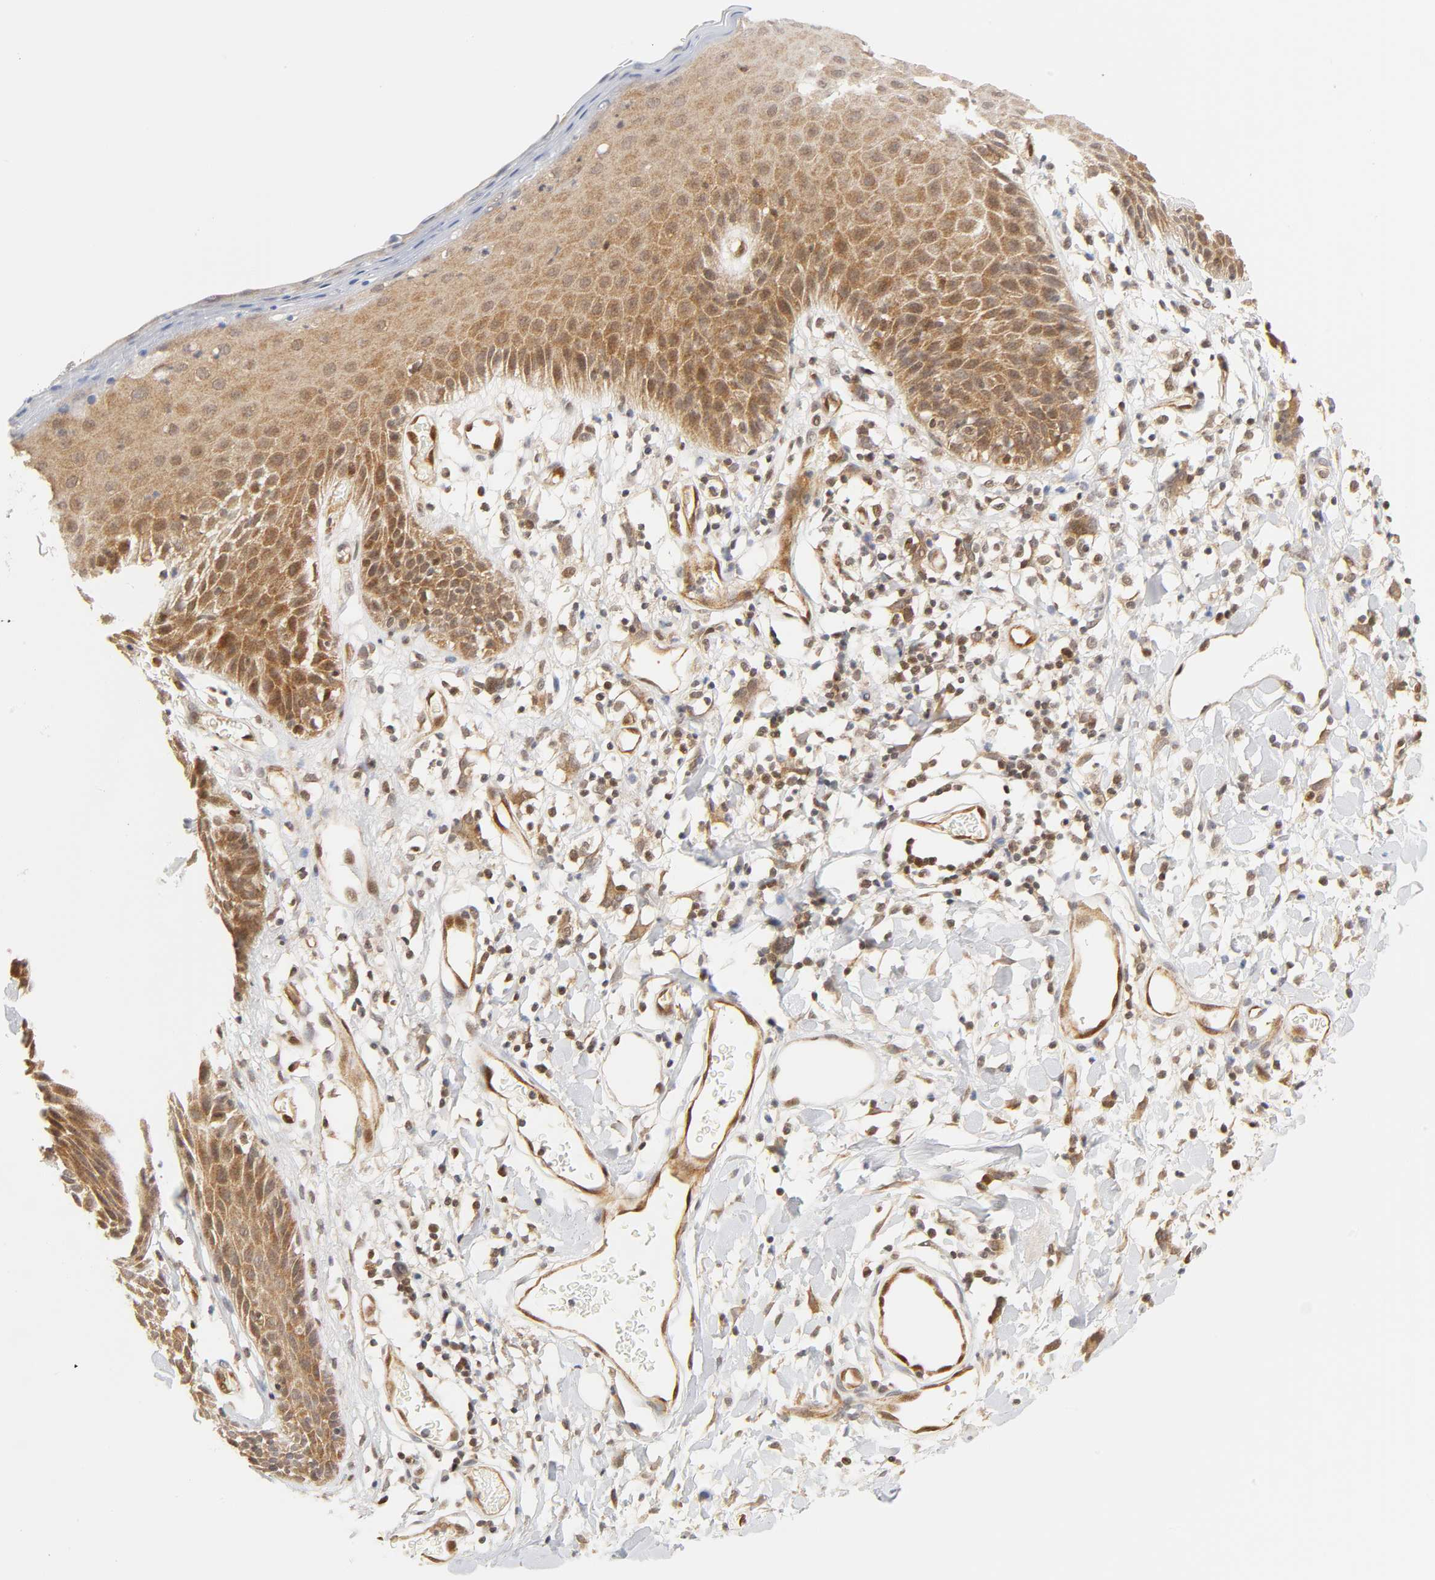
{"staining": {"intensity": "weak", "quantity": ">75%", "location": "nuclear"}, "tissue": "skin", "cell_type": "Epidermal cells", "image_type": "normal", "snomed": [{"axis": "morphology", "description": "Normal tissue, NOS"}, {"axis": "topography", "description": "Vulva"}, {"axis": "topography", "description": "Peripheral nerve tissue"}], "caption": "Protein expression analysis of normal skin exhibits weak nuclear expression in approximately >75% of epidermal cells. The staining was performed using DAB (3,3'-diaminobenzidine) to visualize the protein expression in brown, while the nuclei were stained in blue with hematoxylin (Magnification: 20x).", "gene": "CDC37", "patient": {"sex": "female", "age": 68}}